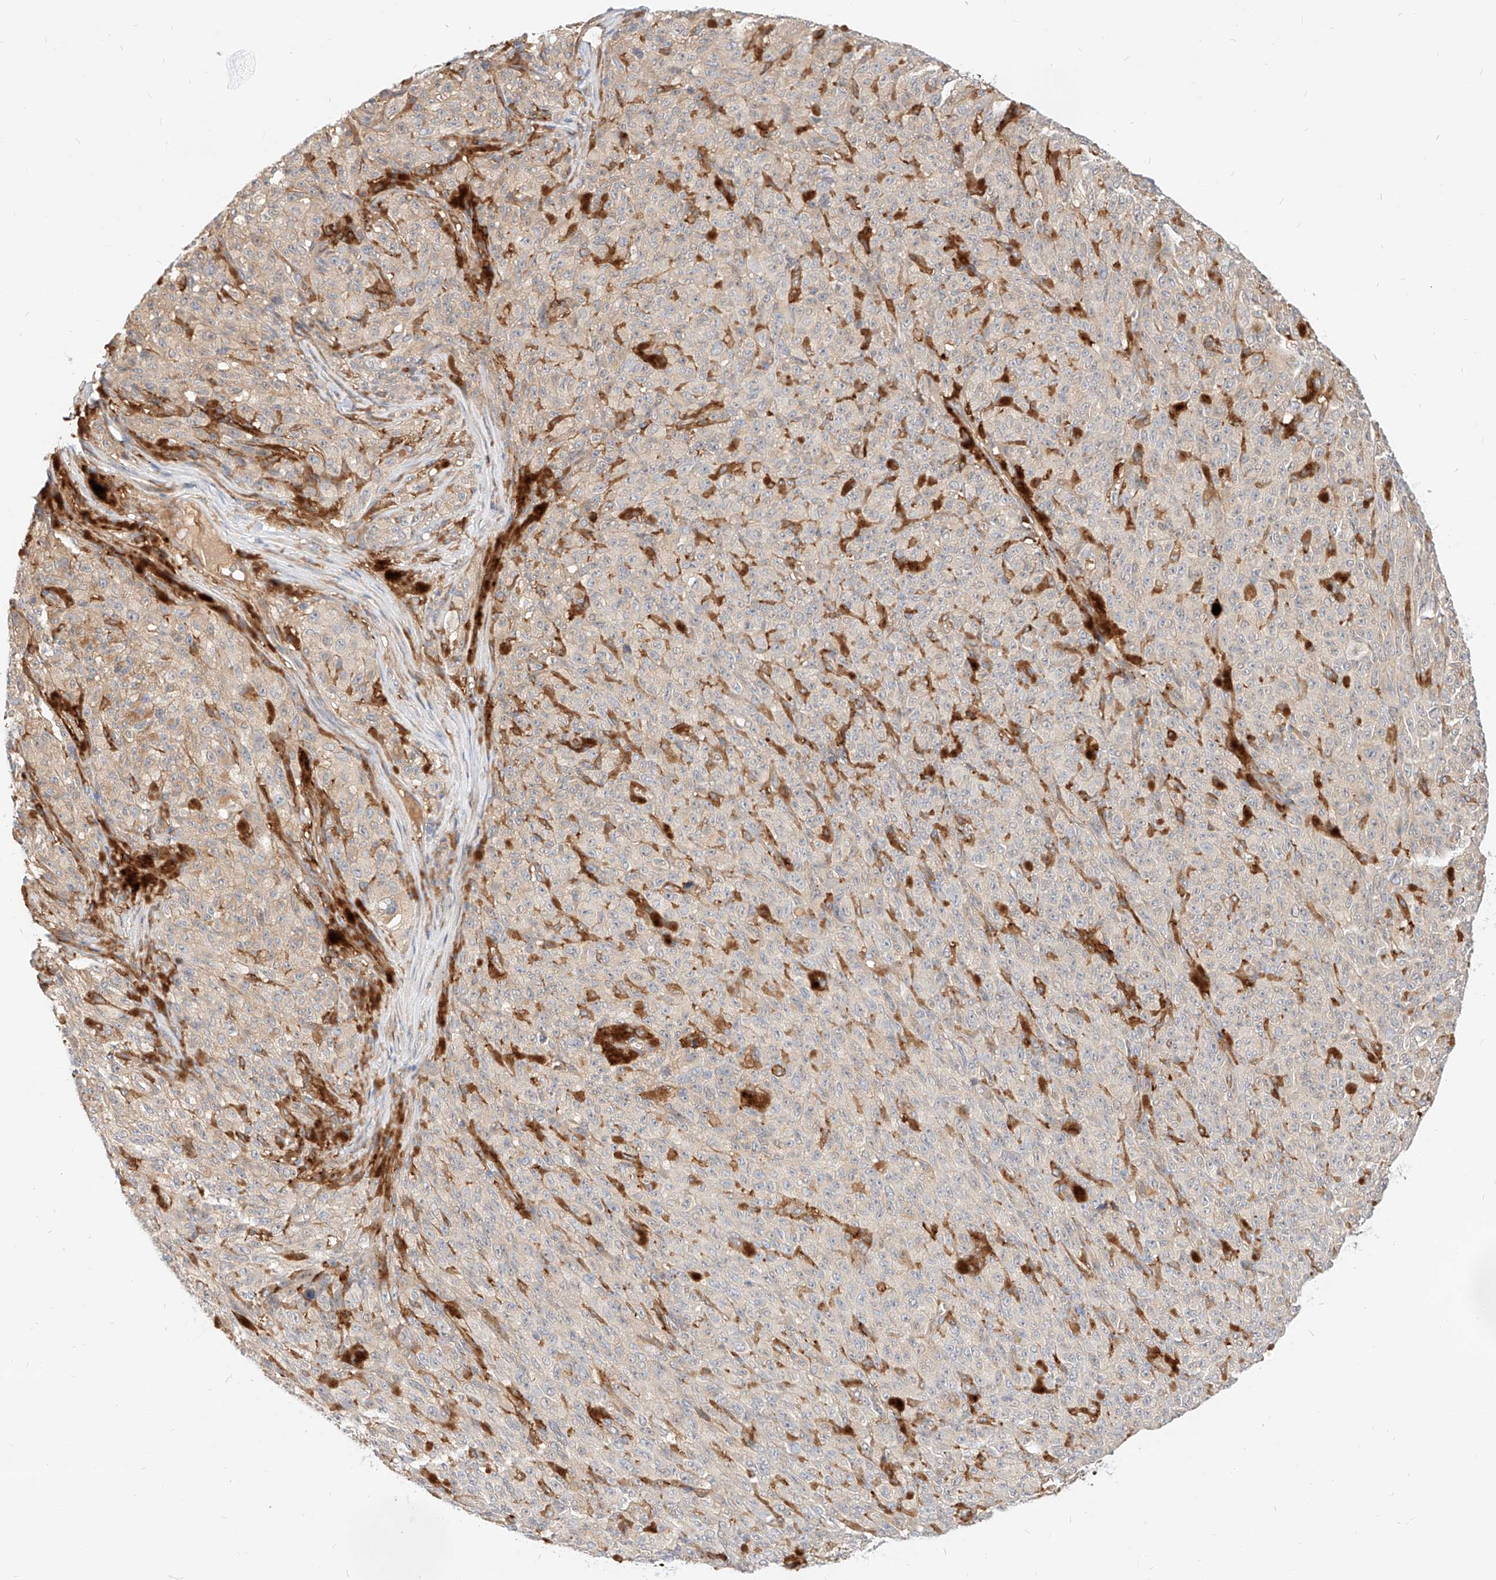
{"staining": {"intensity": "negative", "quantity": "none", "location": "none"}, "tissue": "melanoma", "cell_type": "Tumor cells", "image_type": "cancer", "snomed": [{"axis": "morphology", "description": "Malignant melanoma, NOS"}, {"axis": "topography", "description": "Skin"}], "caption": "This is a micrograph of IHC staining of malignant melanoma, which shows no positivity in tumor cells.", "gene": "NFAM1", "patient": {"sex": "female", "age": 82}}